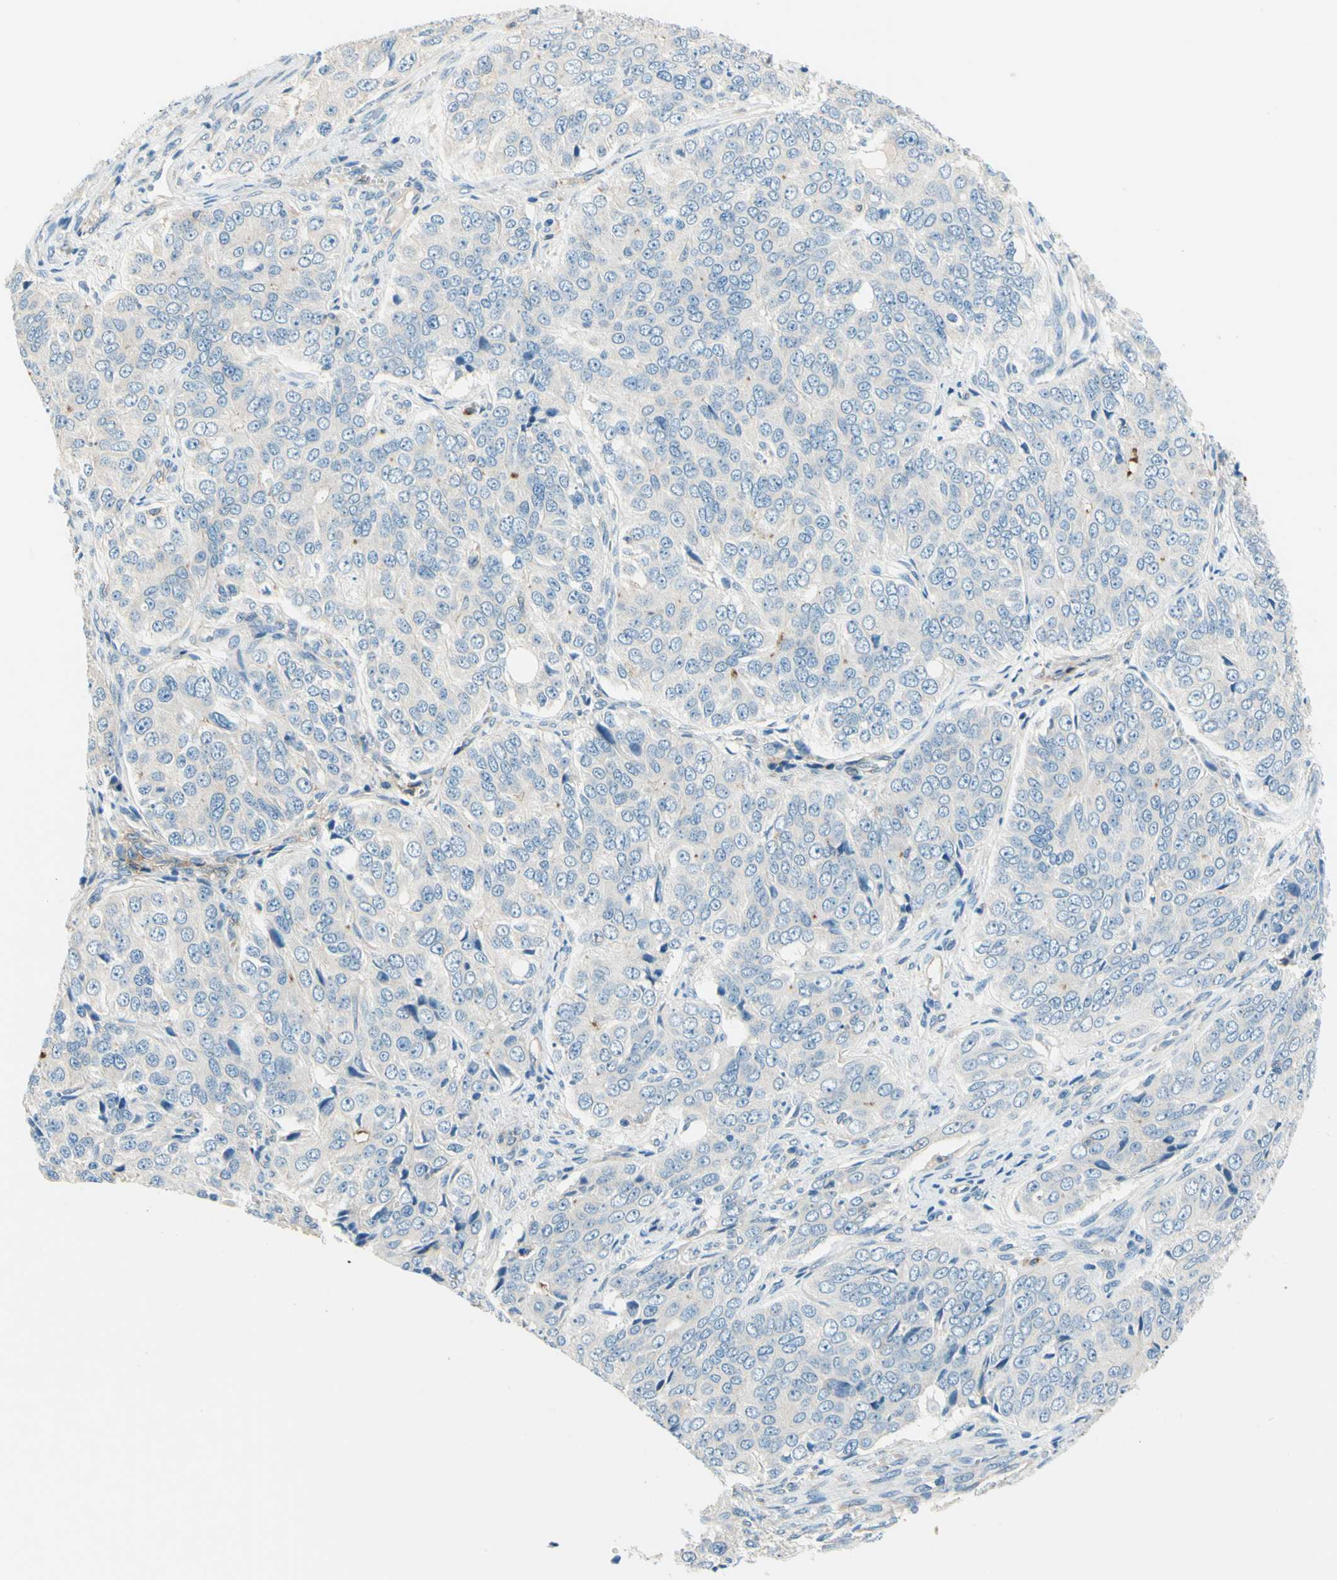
{"staining": {"intensity": "negative", "quantity": "none", "location": "none"}, "tissue": "ovarian cancer", "cell_type": "Tumor cells", "image_type": "cancer", "snomed": [{"axis": "morphology", "description": "Carcinoma, endometroid"}, {"axis": "topography", "description": "Ovary"}], "caption": "Tumor cells show no significant expression in ovarian cancer.", "gene": "SIGLEC9", "patient": {"sex": "female", "age": 51}}